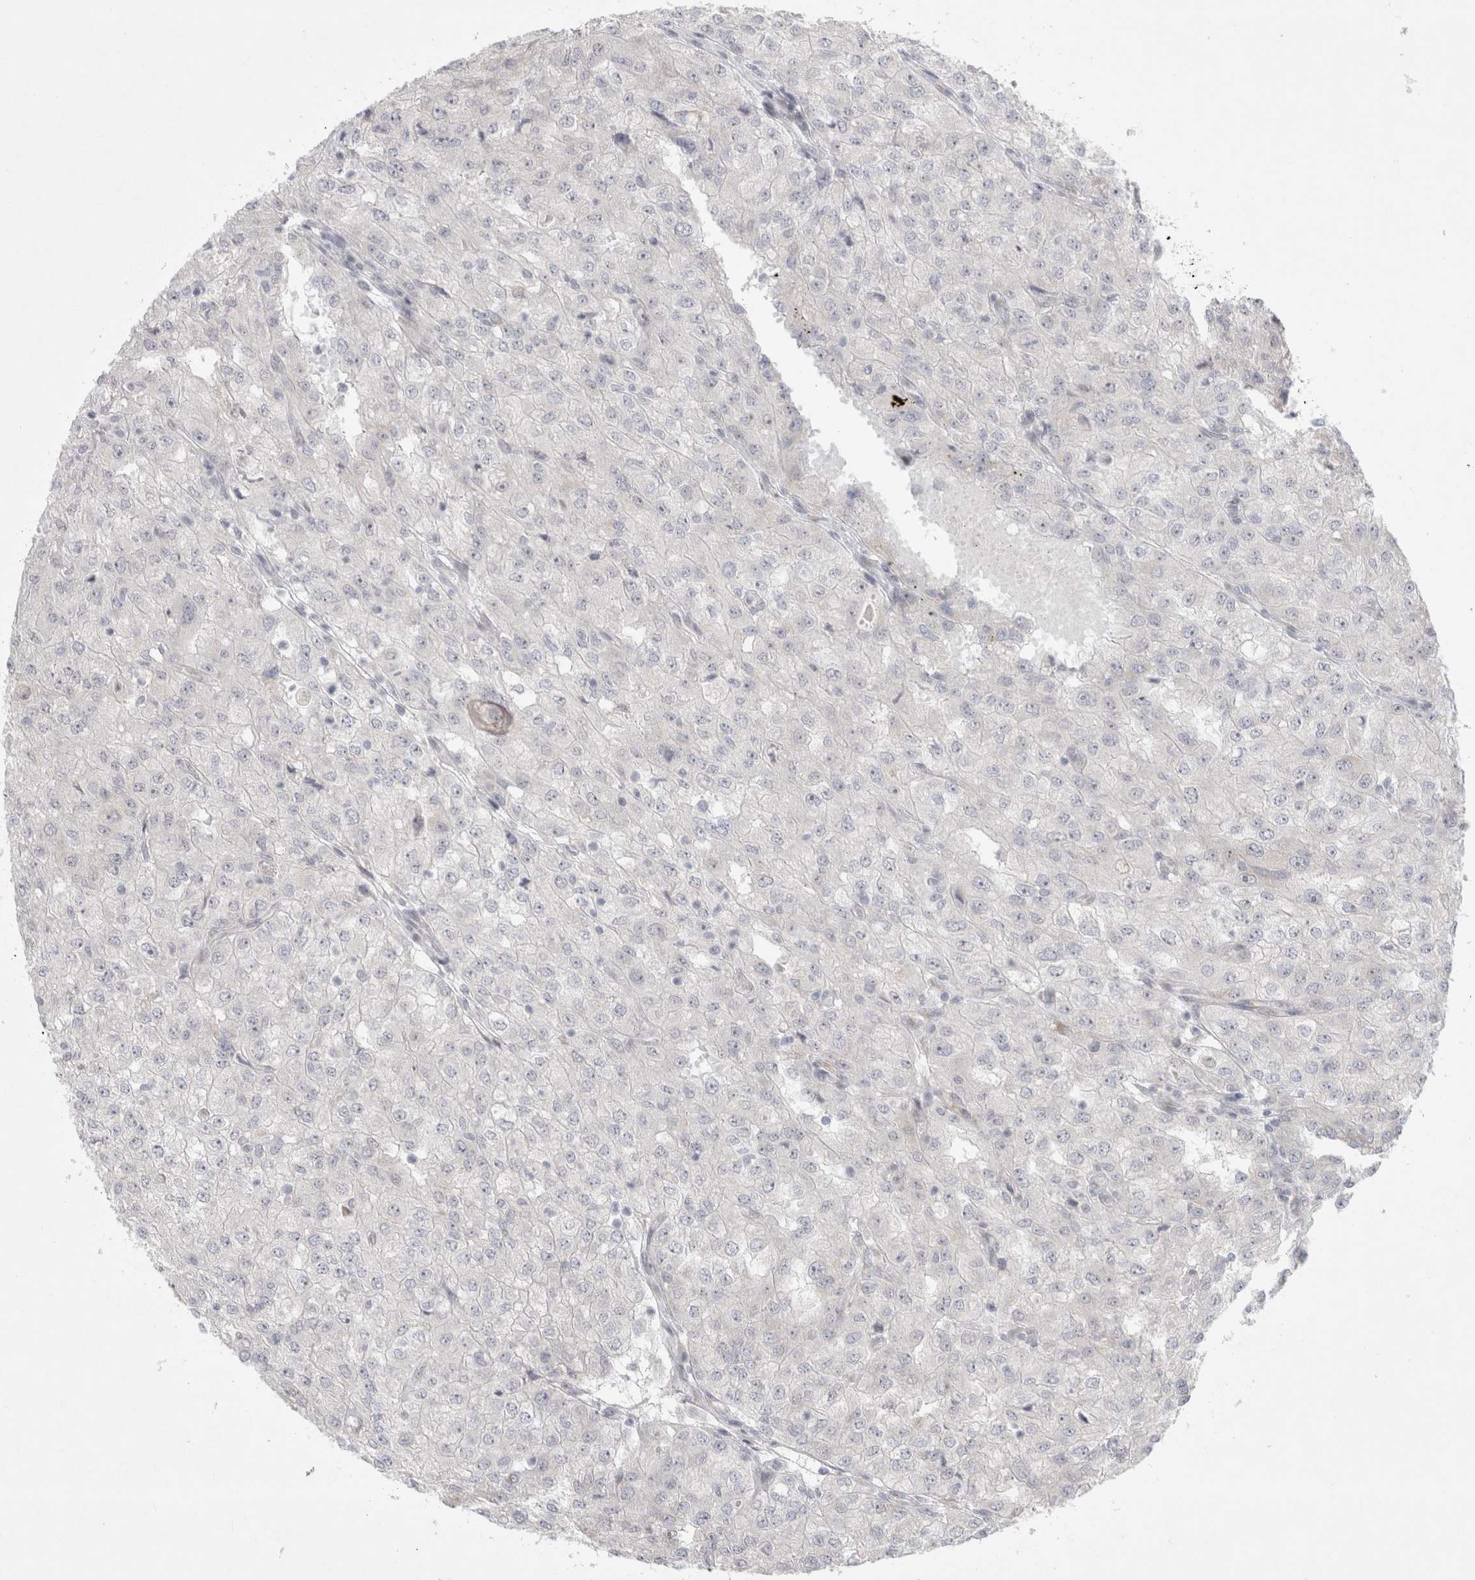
{"staining": {"intensity": "negative", "quantity": "none", "location": "none"}, "tissue": "renal cancer", "cell_type": "Tumor cells", "image_type": "cancer", "snomed": [{"axis": "morphology", "description": "Adenocarcinoma, NOS"}, {"axis": "topography", "description": "Kidney"}], "caption": "DAB immunohistochemical staining of human renal cancer reveals no significant staining in tumor cells.", "gene": "TRMT1L", "patient": {"sex": "female", "age": 54}}